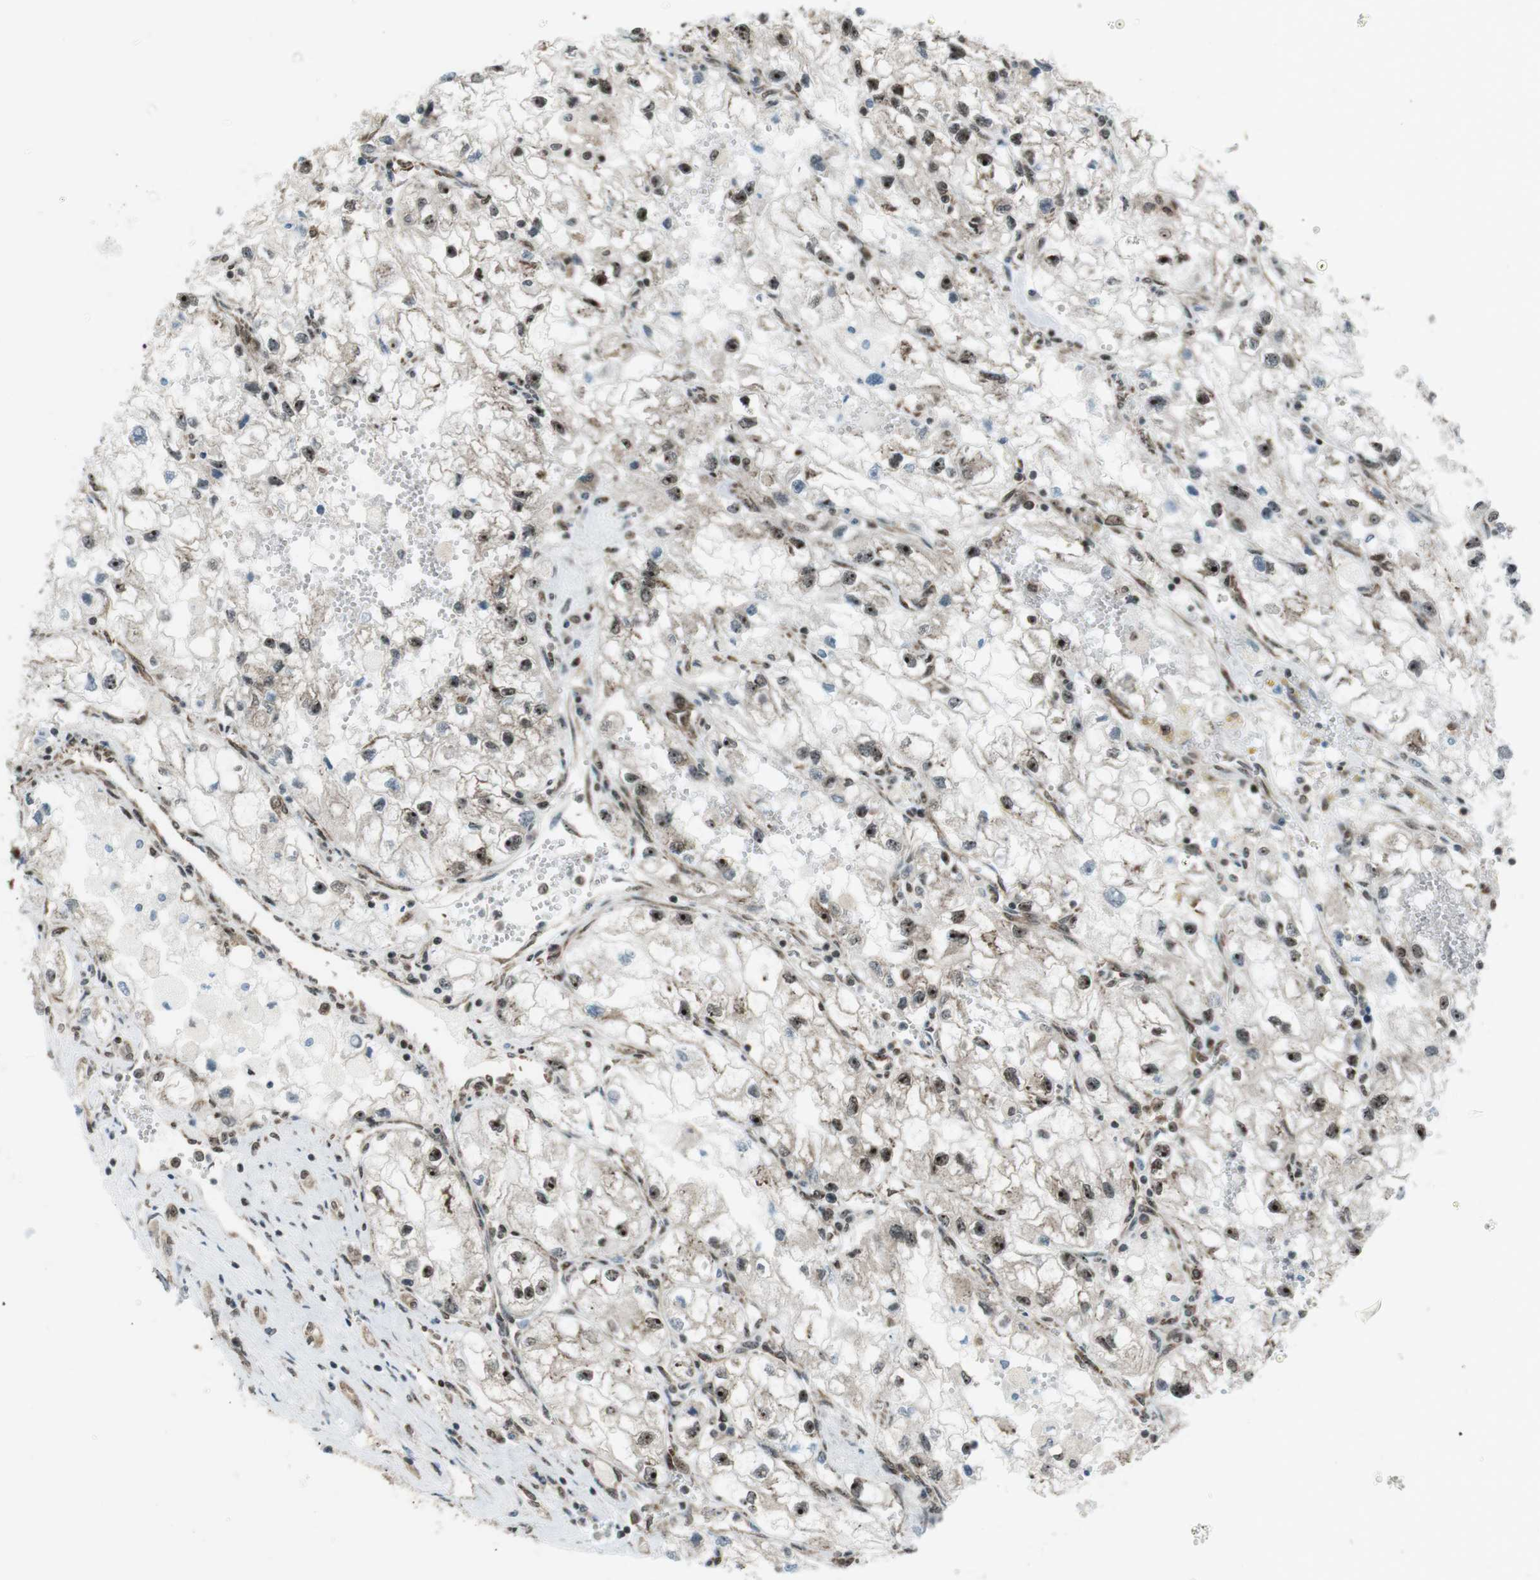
{"staining": {"intensity": "moderate", "quantity": ">75%", "location": "nuclear"}, "tissue": "renal cancer", "cell_type": "Tumor cells", "image_type": "cancer", "snomed": [{"axis": "morphology", "description": "Adenocarcinoma, NOS"}, {"axis": "topography", "description": "Kidney"}], "caption": "A histopathology image of human renal adenocarcinoma stained for a protein displays moderate nuclear brown staining in tumor cells.", "gene": "CSNK1D", "patient": {"sex": "female", "age": 70}}